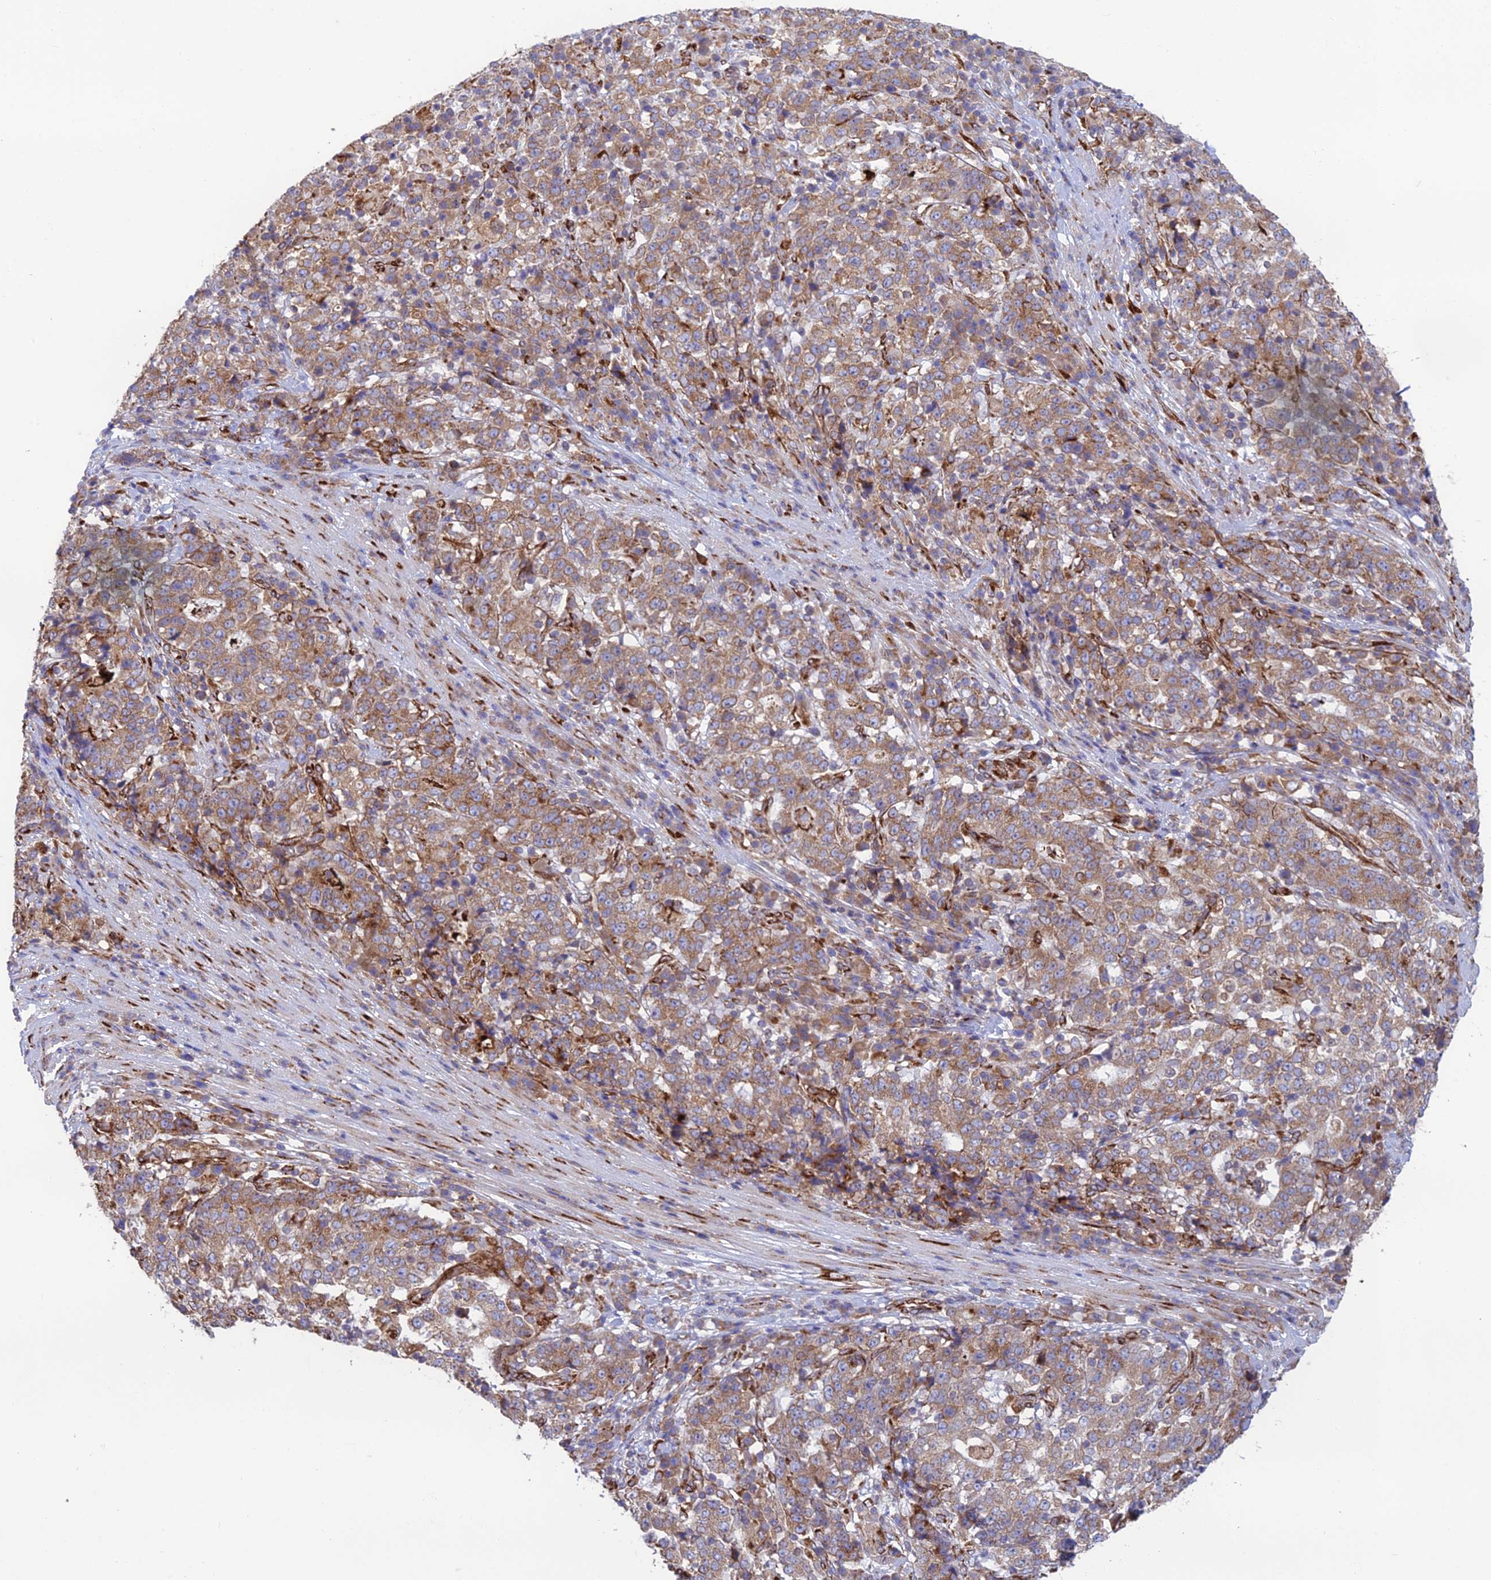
{"staining": {"intensity": "moderate", "quantity": ">75%", "location": "cytoplasmic/membranous"}, "tissue": "stomach cancer", "cell_type": "Tumor cells", "image_type": "cancer", "snomed": [{"axis": "morphology", "description": "Adenocarcinoma, NOS"}, {"axis": "topography", "description": "Stomach"}], "caption": "Protein staining of stomach cancer tissue exhibits moderate cytoplasmic/membranous positivity in about >75% of tumor cells.", "gene": "CCDC69", "patient": {"sex": "male", "age": 59}}